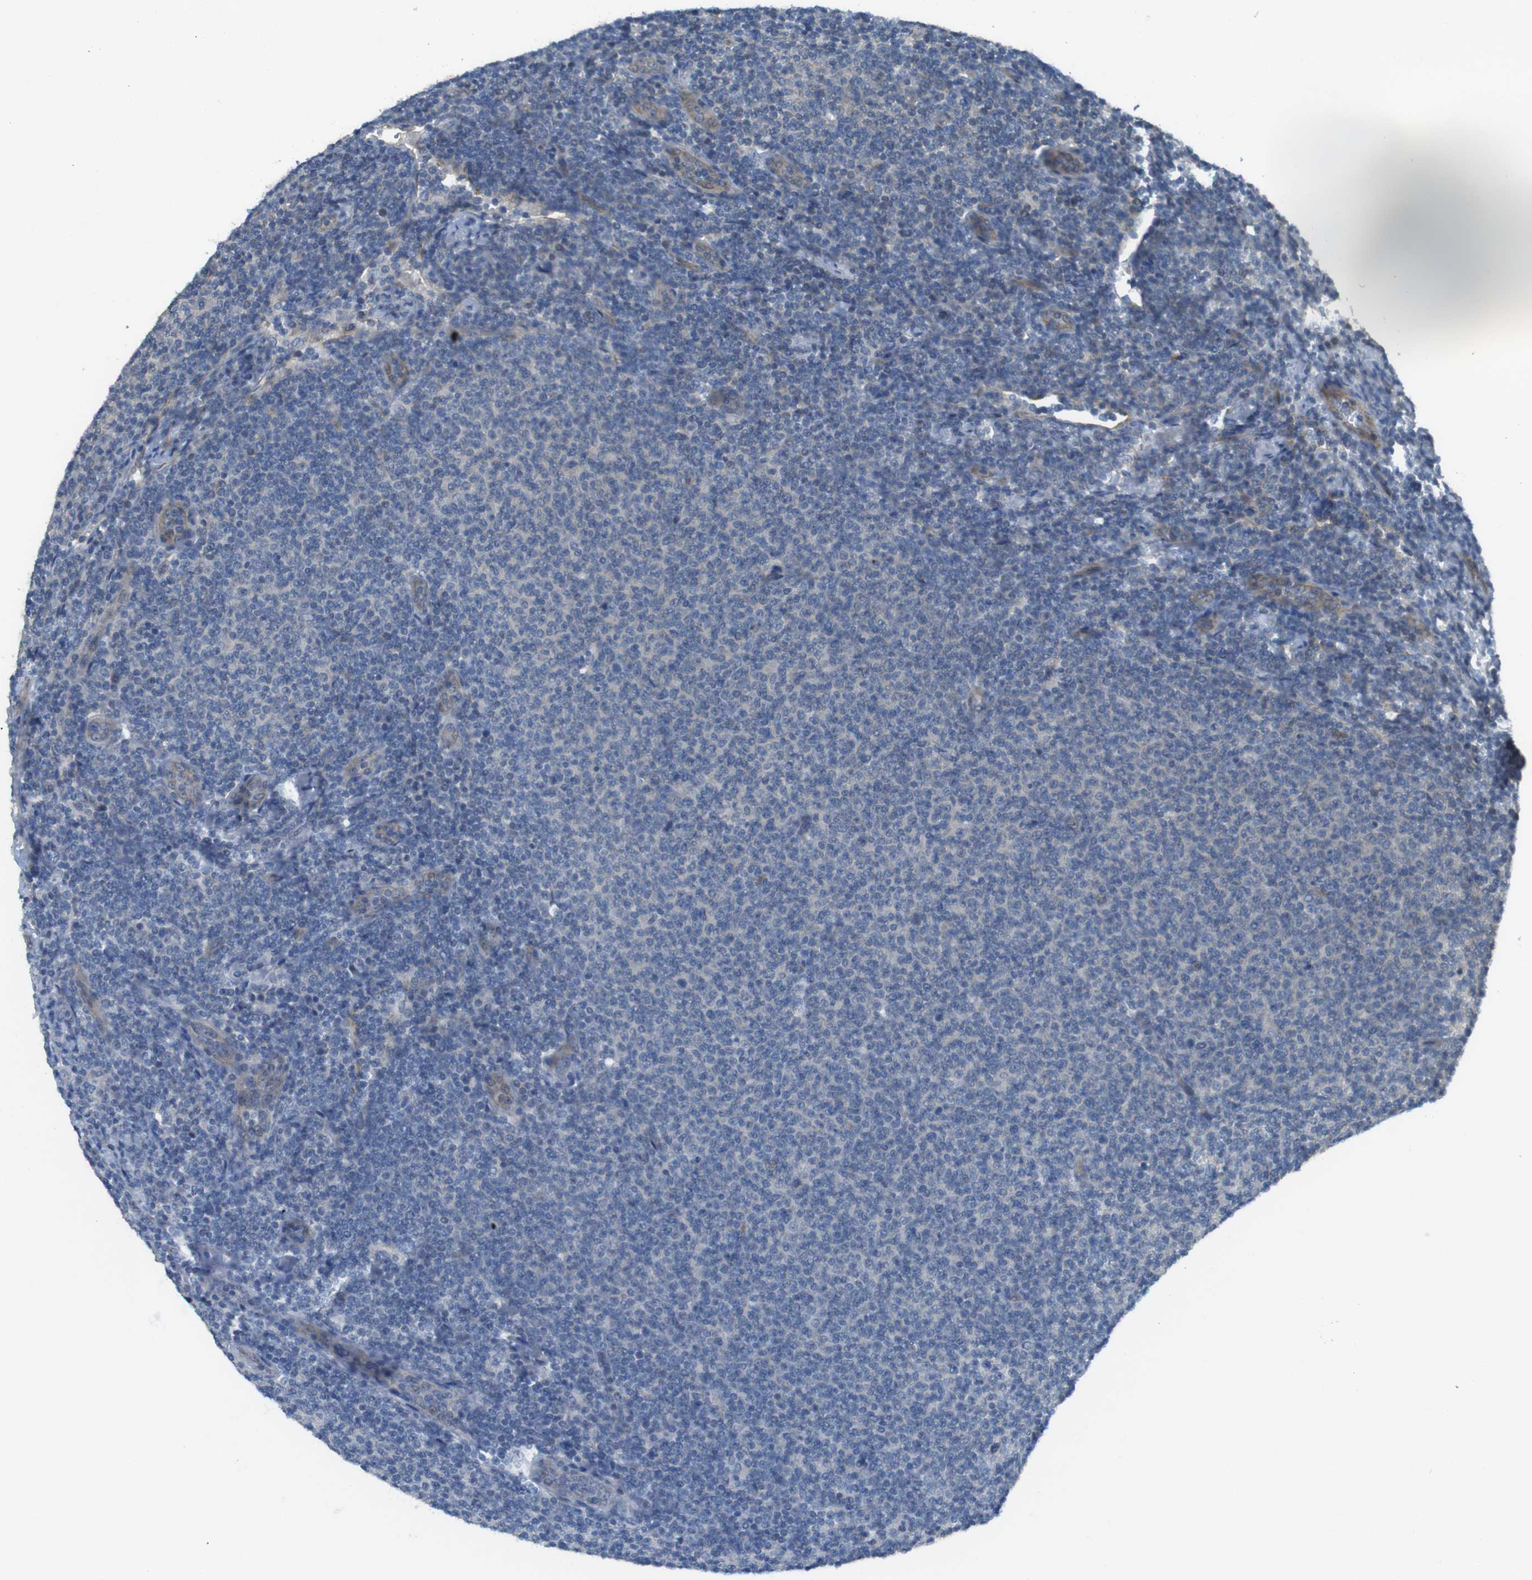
{"staining": {"intensity": "negative", "quantity": "none", "location": "none"}, "tissue": "lymphoma", "cell_type": "Tumor cells", "image_type": "cancer", "snomed": [{"axis": "morphology", "description": "Malignant lymphoma, non-Hodgkin's type, Low grade"}, {"axis": "topography", "description": "Lymph node"}], "caption": "The photomicrograph shows no significant expression in tumor cells of malignant lymphoma, non-Hodgkin's type (low-grade).", "gene": "ABHD15", "patient": {"sex": "male", "age": 66}}